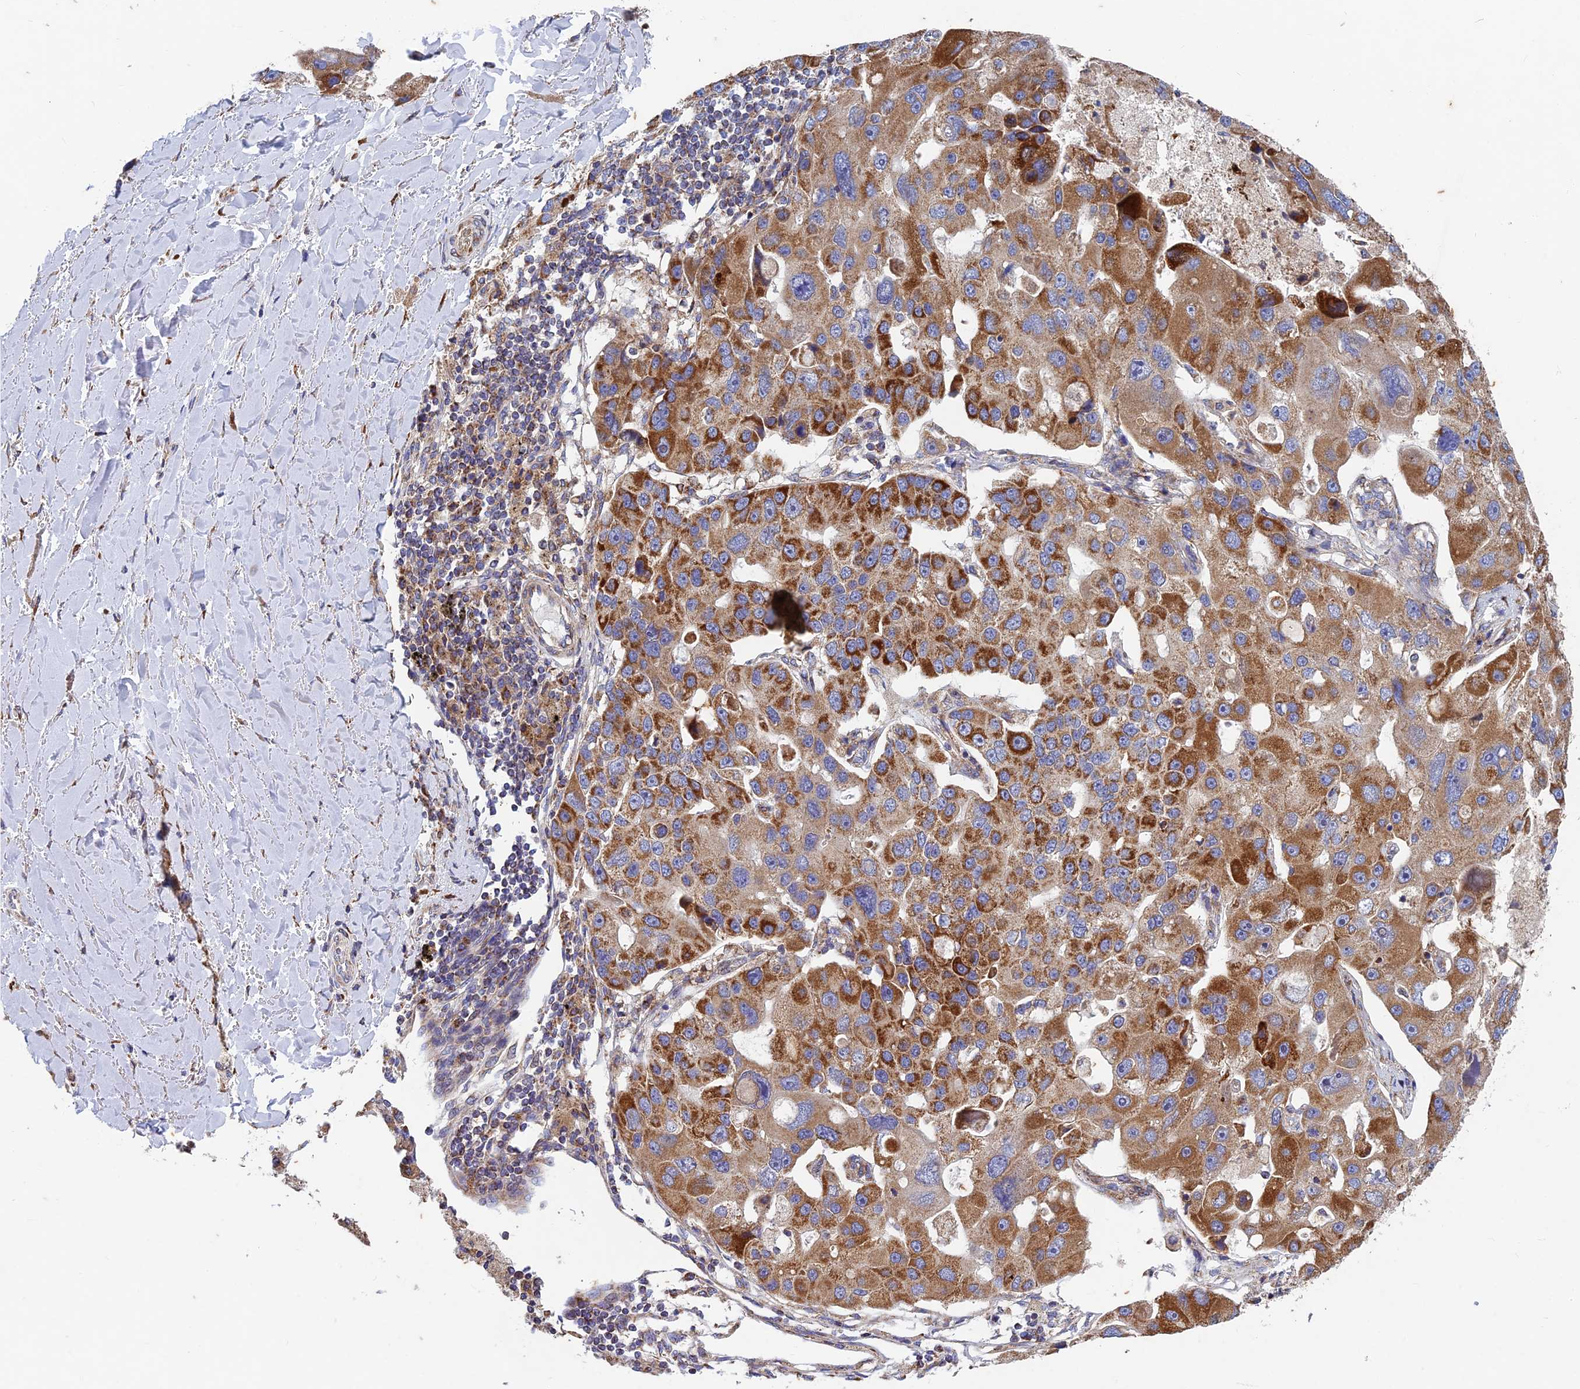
{"staining": {"intensity": "moderate", "quantity": "25%-75%", "location": "cytoplasmic/membranous"}, "tissue": "lung cancer", "cell_type": "Tumor cells", "image_type": "cancer", "snomed": [{"axis": "morphology", "description": "Adenocarcinoma, NOS"}, {"axis": "topography", "description": "Lung"}], "caption": "Lung cancer stained for a protein demonstrates moderate cytoplasmic/membranous positivity in tumor cells.", "gene": "AP4S1", "patient": {"sex": "female", "age": 54}}